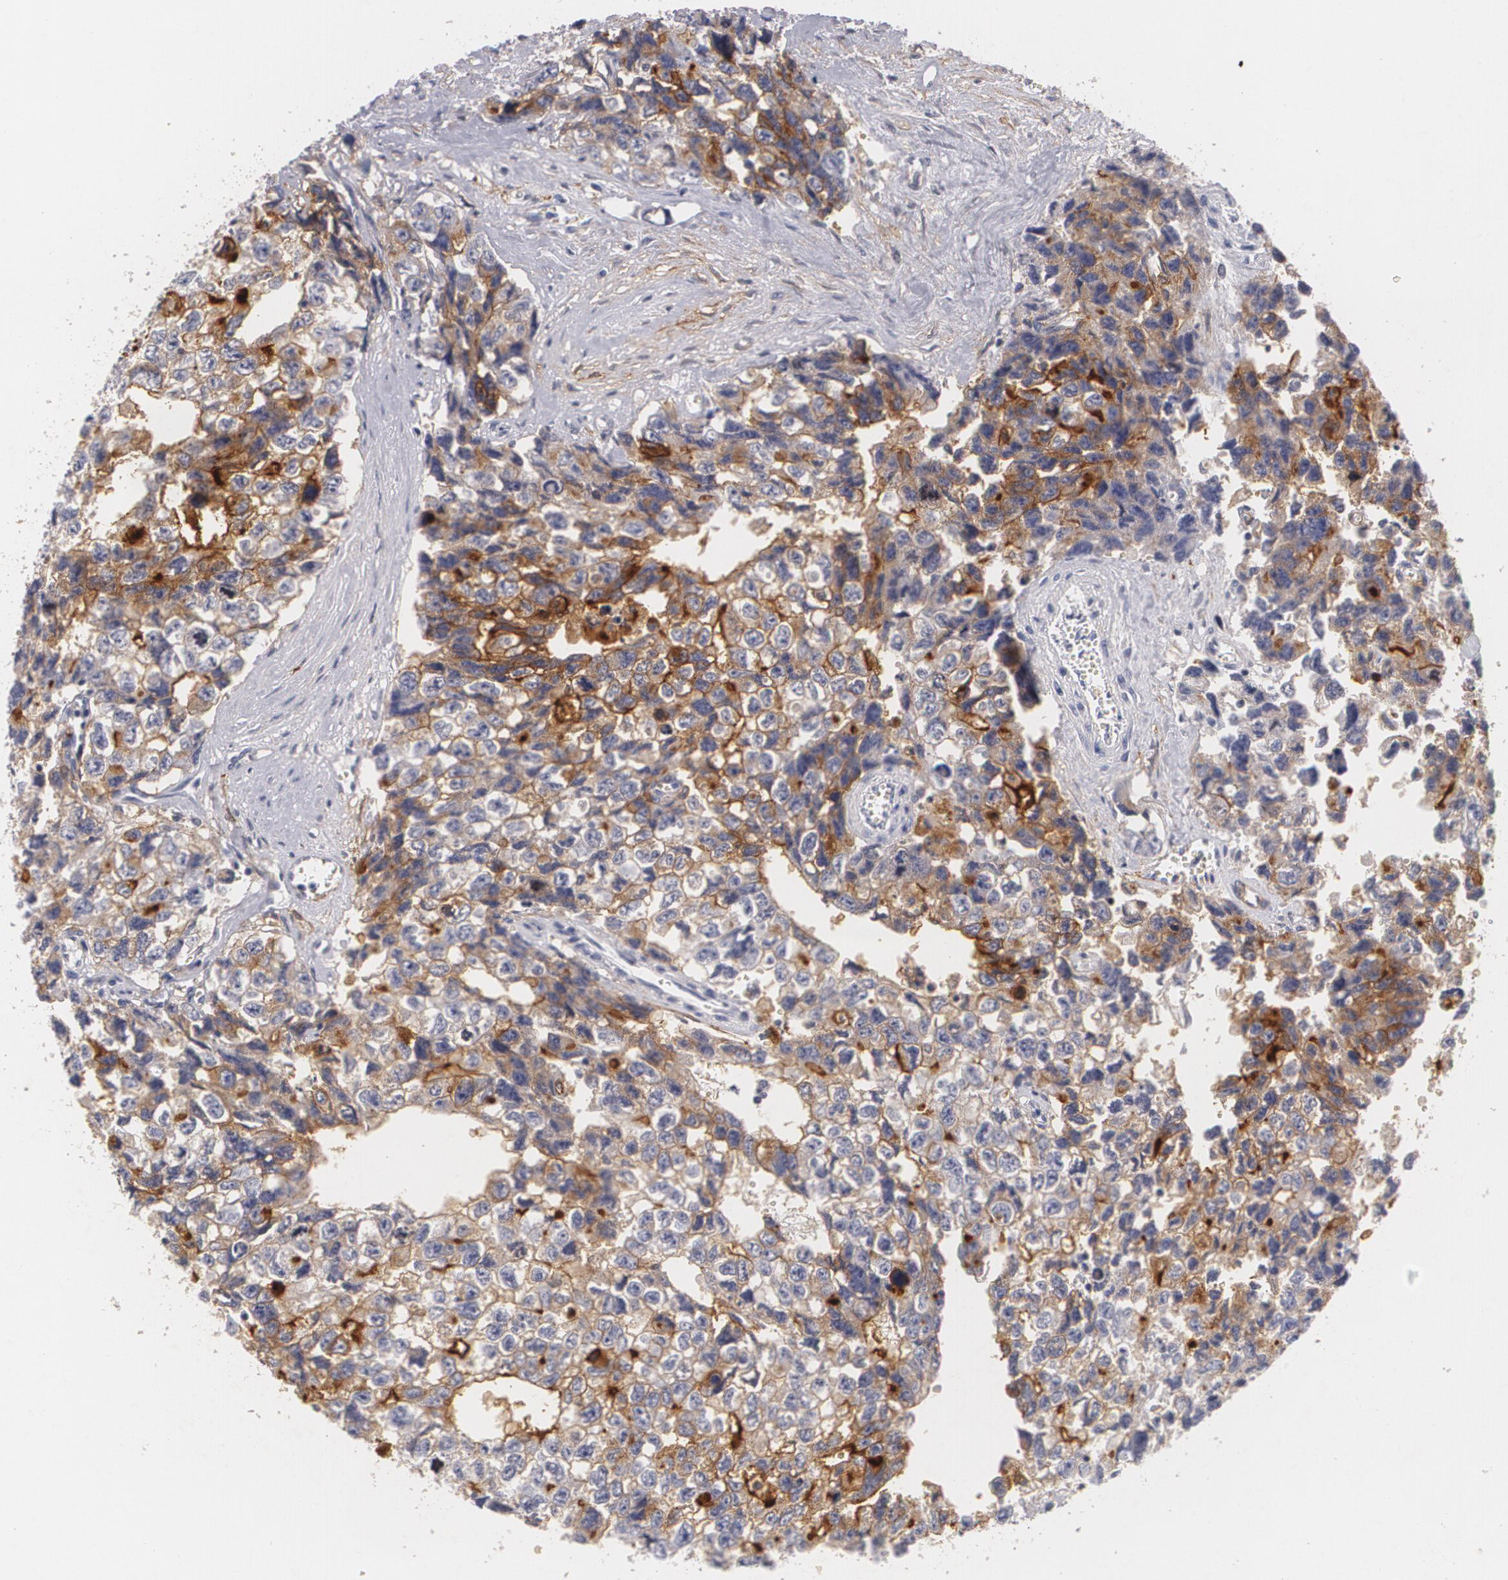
{"staining": {"intensity": "moderate", "quantity": "<25%", "location": "cytoplasmic/membranous"}, "tissue": "testis cancer", "cell_type": "Tumor cells", "image_type": "cancer", "snomed": [{"axis": "morphology", "description": "Carcinoma, Embryonal, NOS"}, {"axis": "topography", "description": "Testis"}], "caption": "Moderate cytoplasmic/membranous protein expression is identified in about <25% of tumor cells in testis embryonal carcinoma.", "gene": "NGFR", "patient": {"sex": "male", "age": 31}}